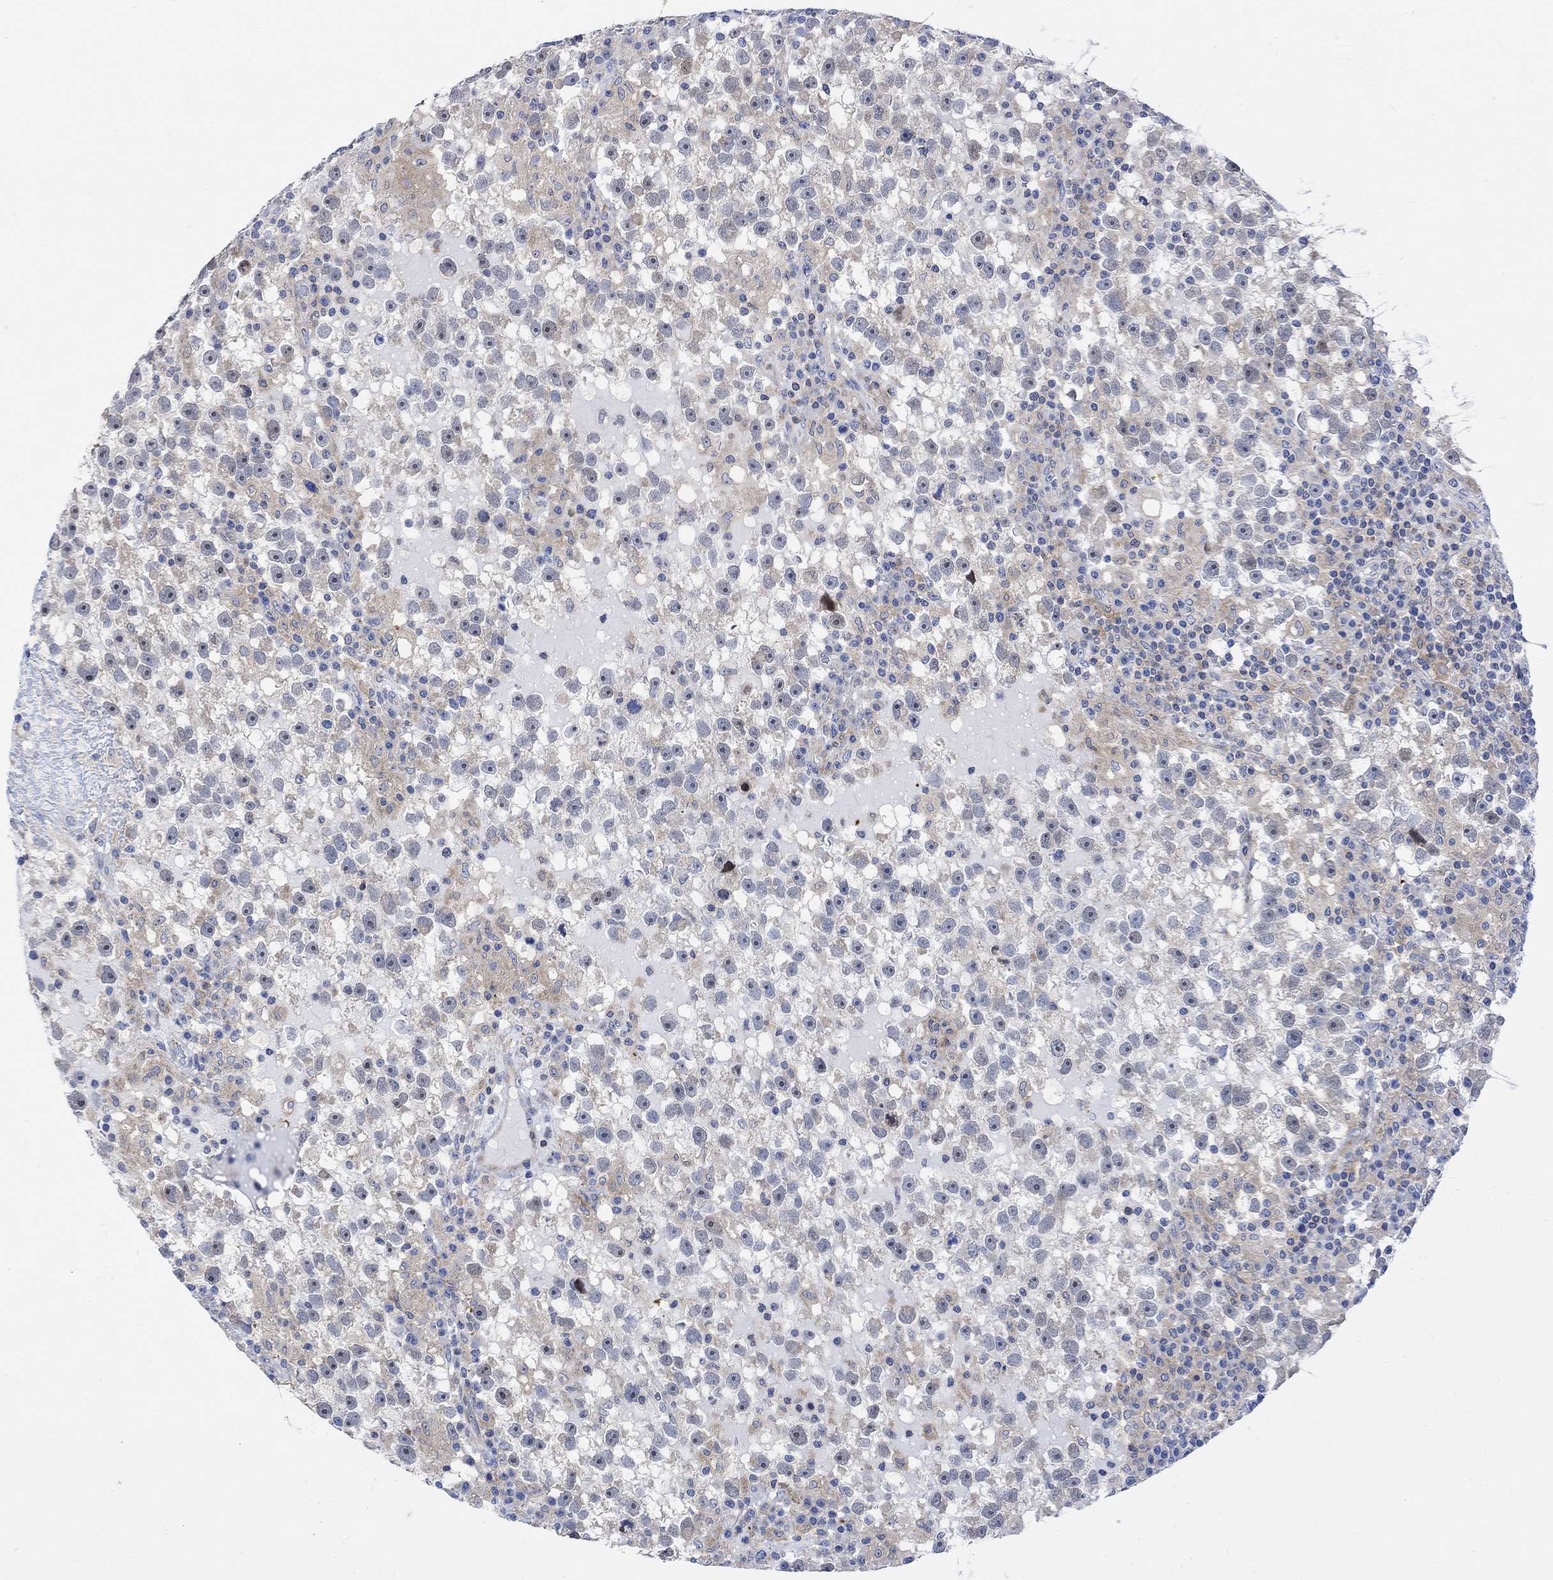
{"staining": {"intensity": "negative", "quantity": "none", "location": "none"}, "tissue": "testis cancer", "cell_type": "Tumor cells", "image_type": "cancer", "snomed": [{"axis": "morphology", "description": "Seminoma, NOS"}, {"axis": "topography", "description": "Testis"}], "caption": "An IHC photomicrograph of testis cancer (seminoma) is shown. There is no staining in tumor cells of testis cancer (seminoma).", "gene": "ARSK", "patient": {"sex": "male", "age": 47}}